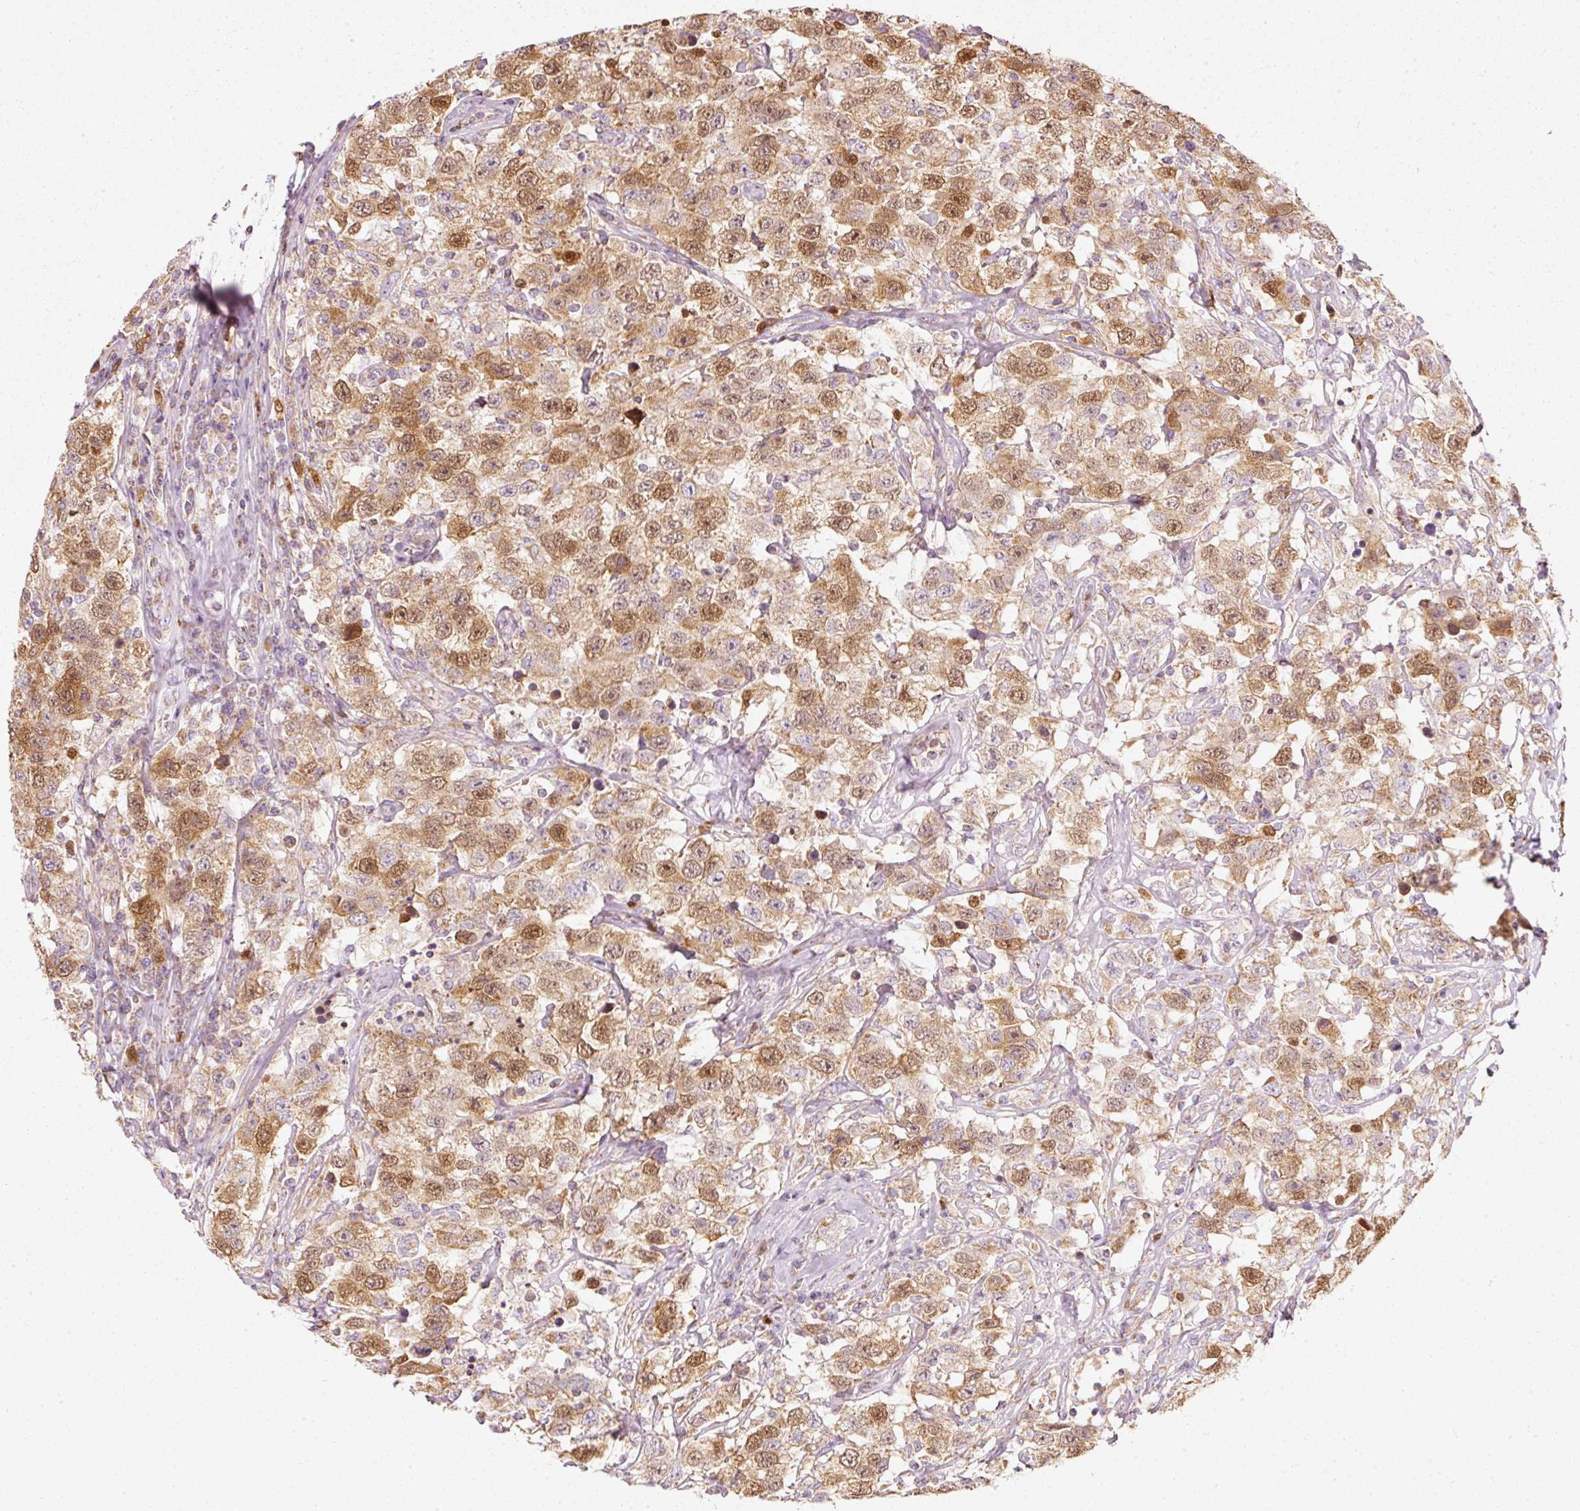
{"staining": {"intensity": "moderate", "quantity": ">75%", "location": "cytoplasmic/membranous,nuclear"}, "tissue": "testis cancer", "cell_type": "Tumor cells", "image_type": "cancer", "snomed": [{"axis": "morphology", "description": "Seminoma, NOS"}, {"axis": "topography", "description": "Testis"}], "caption": "Testis cancer (seminoma) was stained to show a protein in brown. There is medium levels of moderate cytoplasmic/membranous and nuclear expression in about >75% of tumor cells. The protein is stained brown, and the nuclei are stained in blue (DAB IHC with brightfield microscopy, high magnification).", "gene": "DUT", "patient": {"sex": "male", "age": 41}}